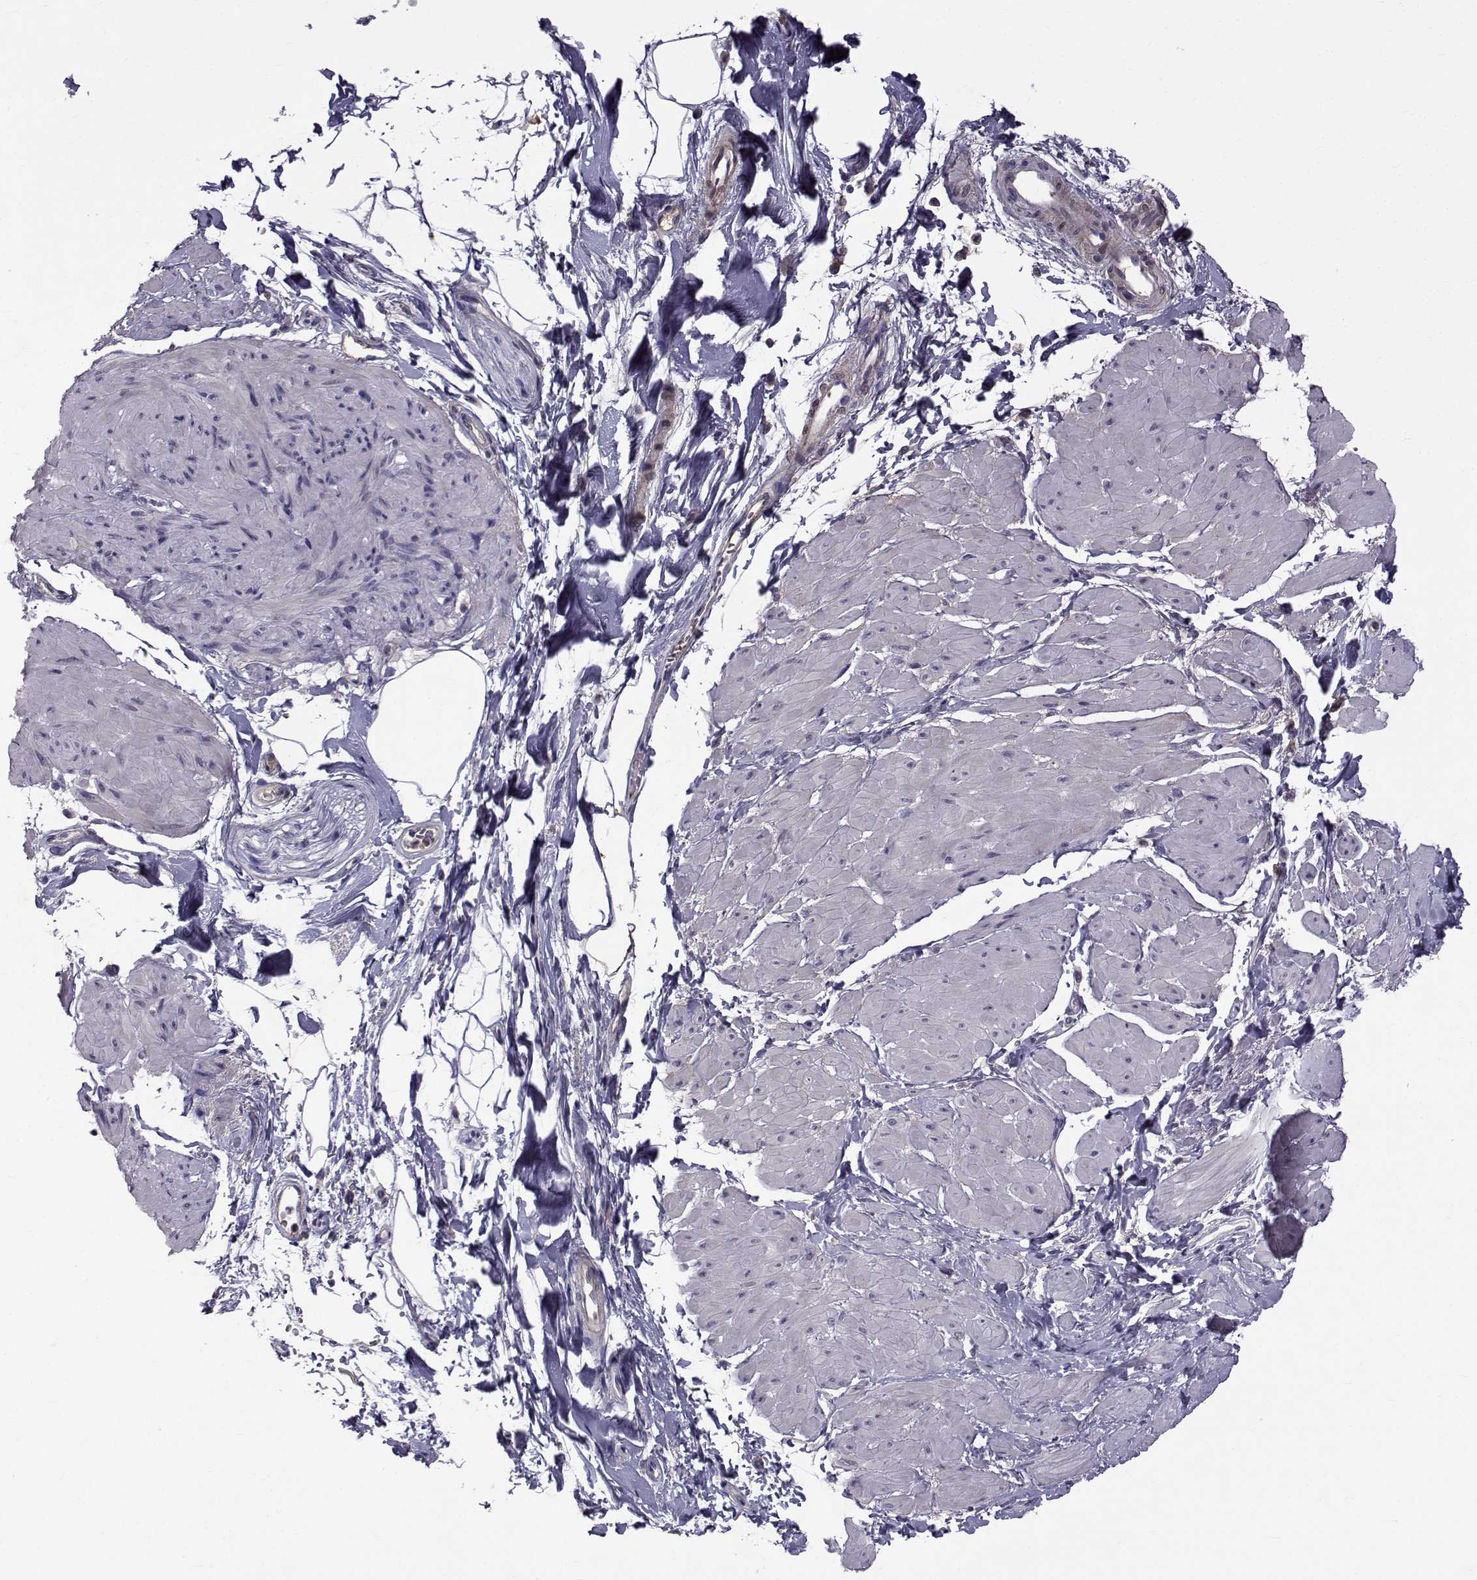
{"staining": {"intensity": "weak", "quantity": "25%-75%", "location": "cytoplasmic/membranous"}, "tissue": "smooth muscle", "cell_type": "Smooth muscle cells", "image_type": "normal", "snomed": [{"axis": "morphology", "description": "Normal tissue, NOS"}, {"axis": "topography", "description": "Adipose tissue"}, {"axis": "topography", "description": "Smooth muscle"}, {"axis": "topography", "description": "Peripheral nerve tissue"}], "caption": "IHC micrograph of unremarkable smooth muscle: human smooth muscle stained using IHC exhibits low levels of weak protein expression localized specifically in the cytoplasmic/membranous of smooth muscle cells, appearing as a cytoplasmic/membranous brown color.", "gene": "TNFRSF11B", "patient": {"sex": "male", "age": 83}}